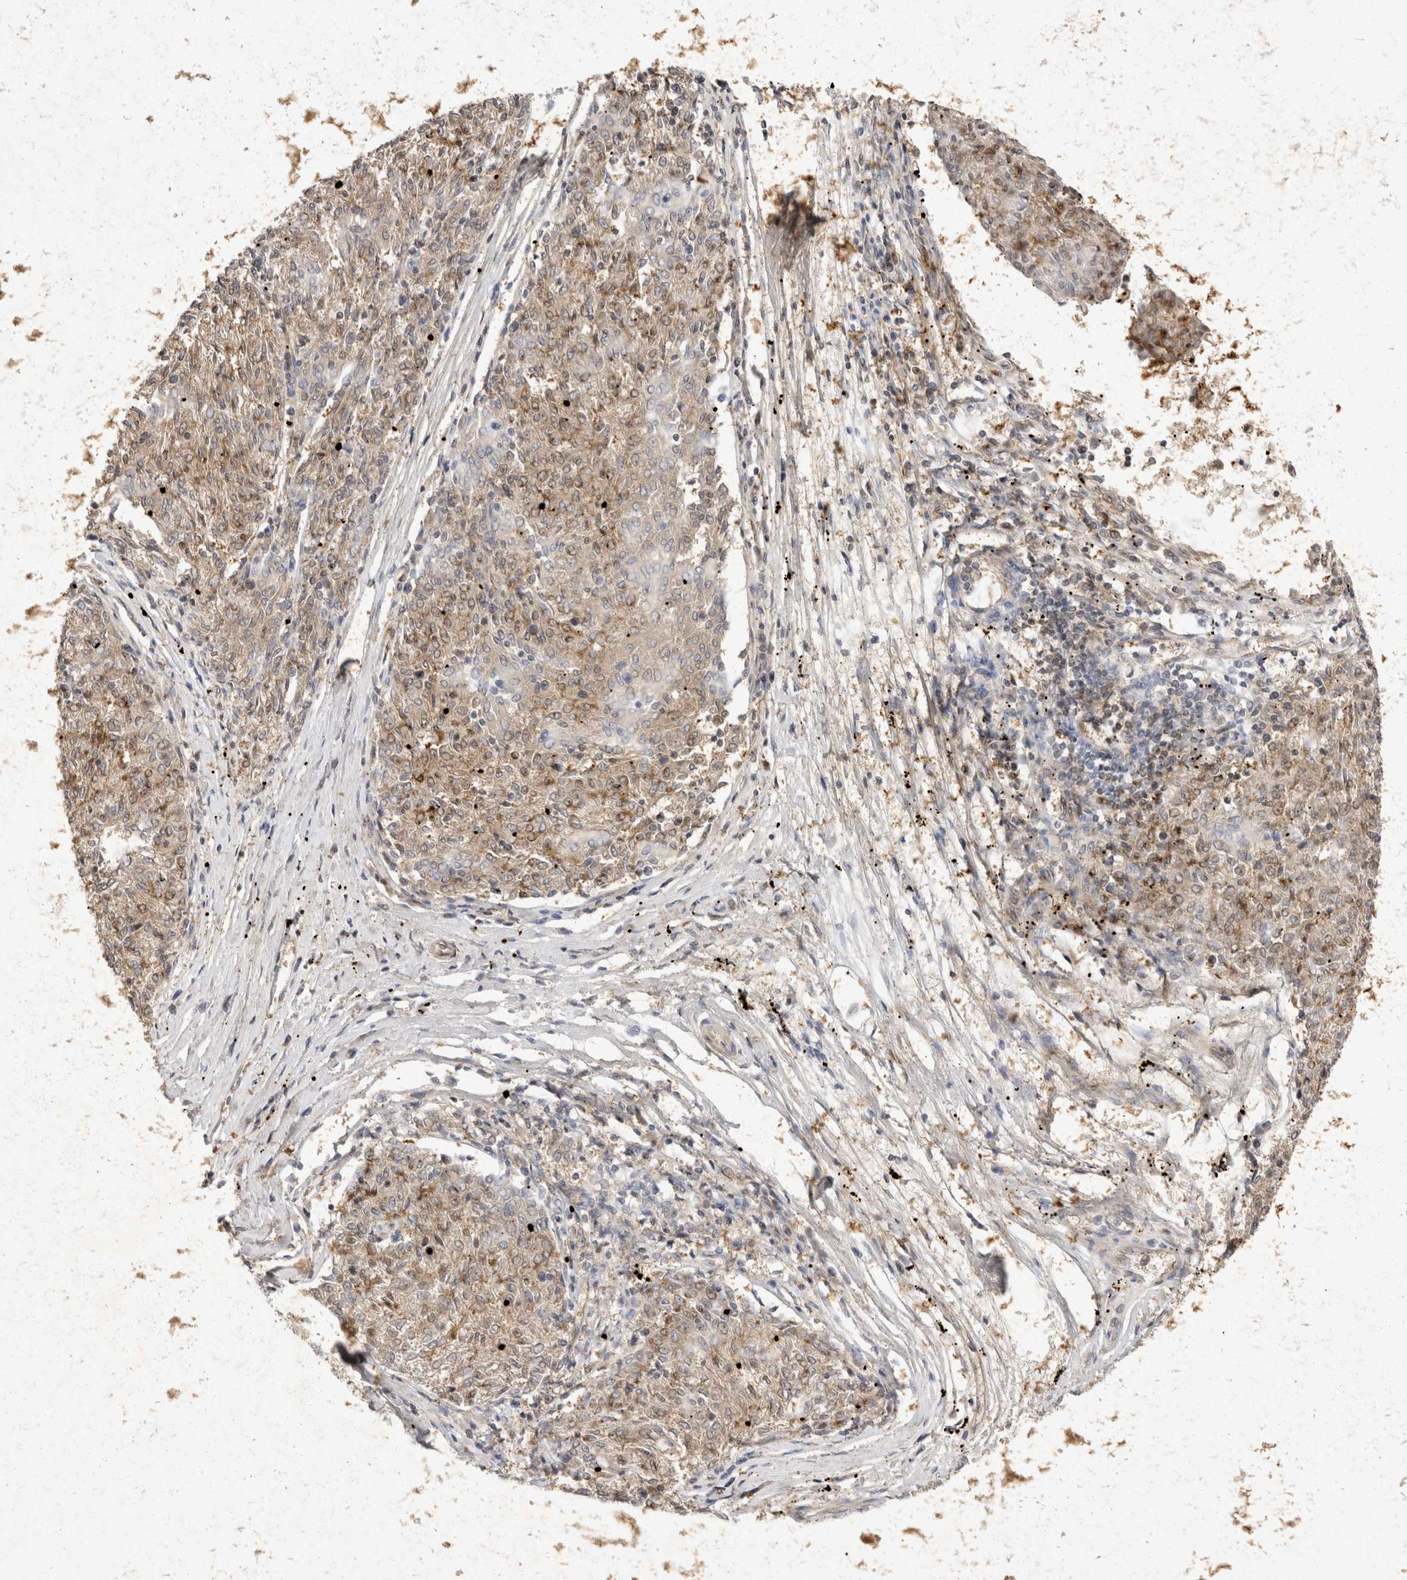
{"staining": {"intensity": "weak", "quantity": "25%-75%", "location": "cytoplasmic/membranous"}, "tissue": "melanoma", "cell_type": "Tumor cells", "image_type": "cancer", "snomed": [{"axis": "morphology", "description": "Malignant melanoma, NOS"}, {"axis": "topography", "description": "Skin"}], "caption": "Malignant melanoma stained for a protein (brown) exhibits weak cytoplasmic/membranous positive staining in approximately 25%-75% of tumor cells.", "gene": "EIF4G3", "patient": {"sex": "female", "age": 72}}